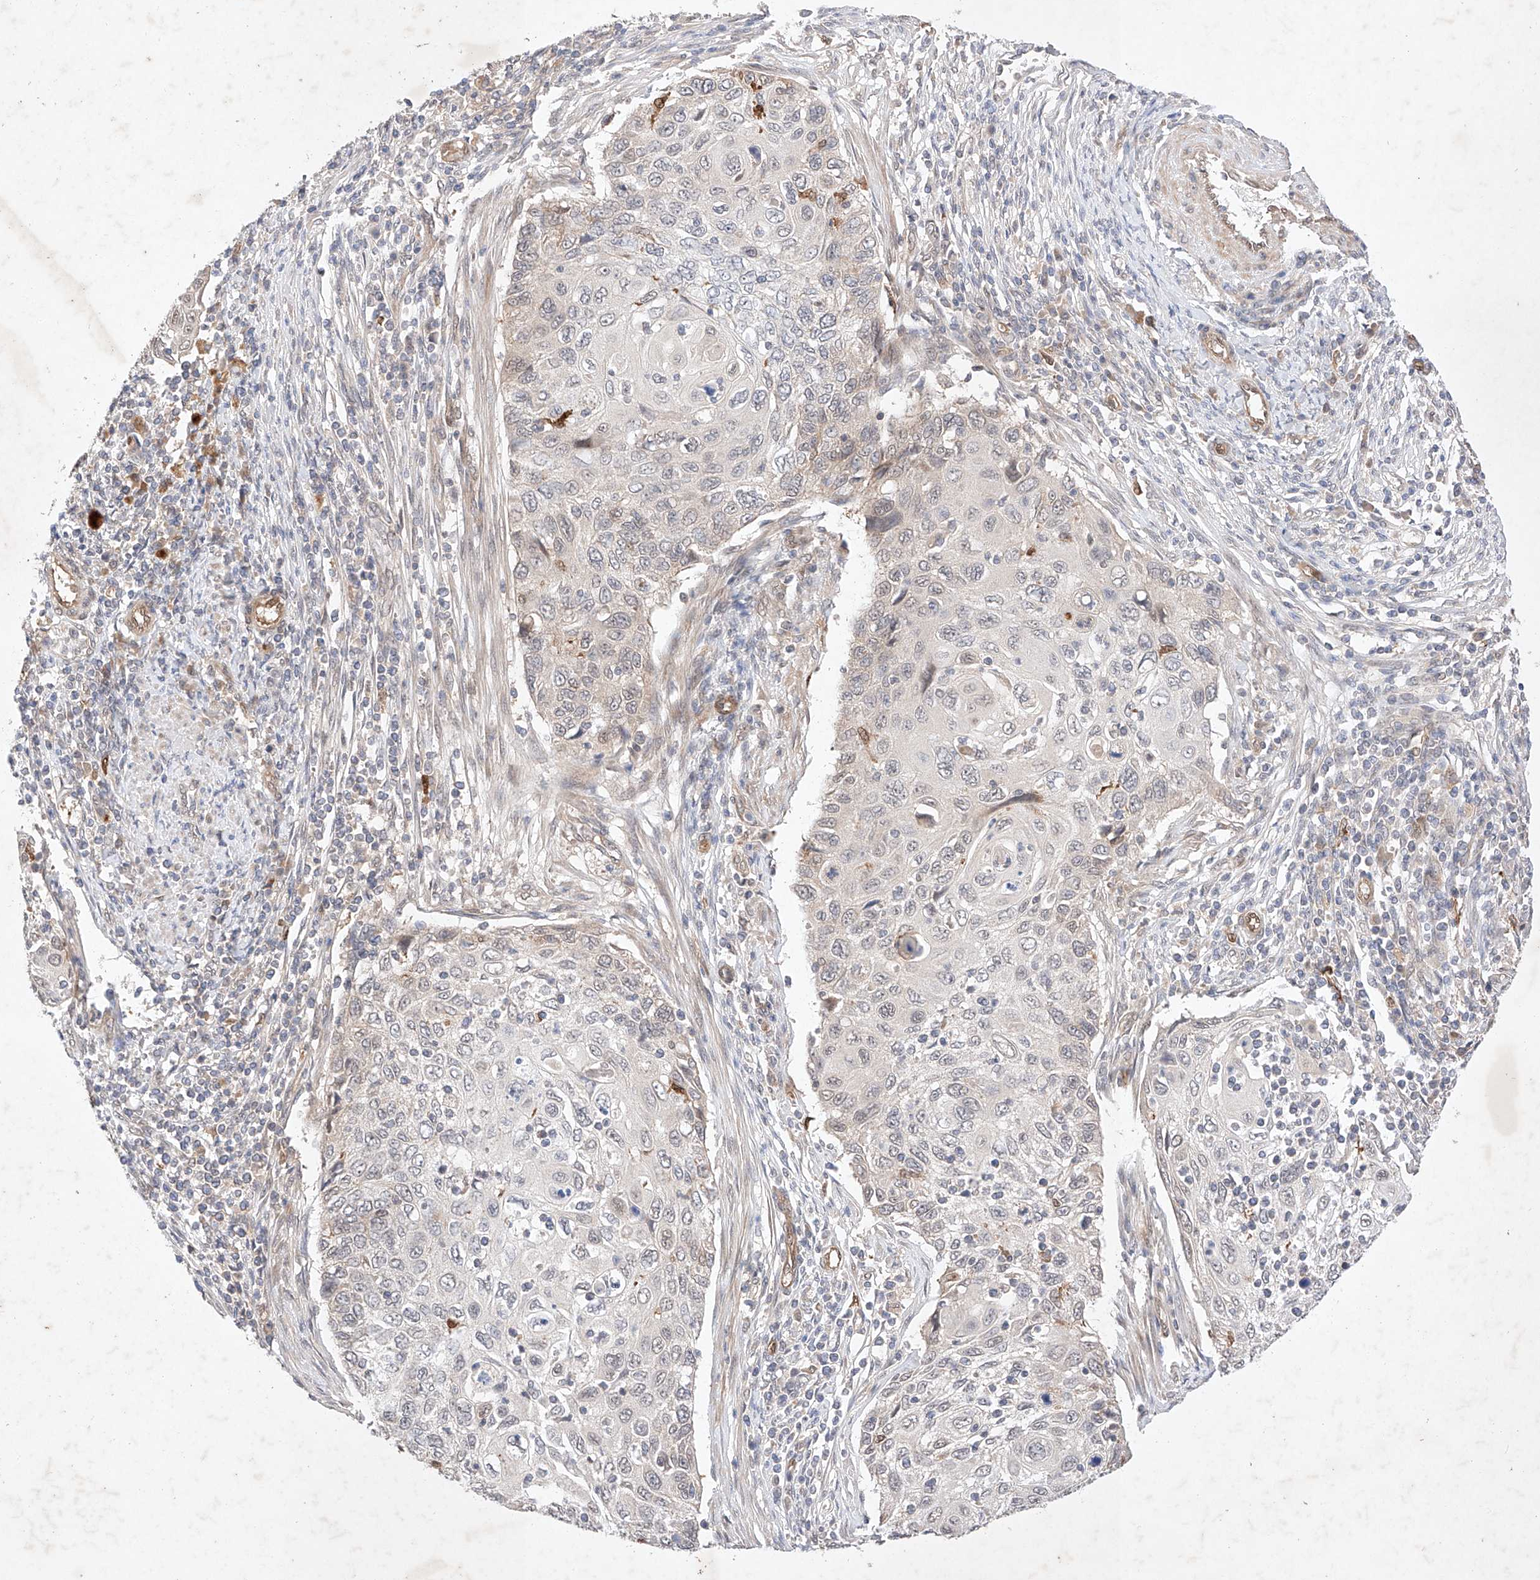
{"staining": {"intensity": "weak", "quantity": "<25%", "location": "cytoplasmic/membranous,nuclear"}, "tissue": "cervical cancer", "cell_type": "Tumor cells", "image_type": "cancer", "snomed": [{"axis": "morphology", "description": "Squamous cell carcinoma, NOS"}, {"axis": "topography", "description": "Cervix"}], "caption": "Cervical cancer was stained to show a protein in brown. There is no significant expression in tumor cells. (Immunohistochemistry, brightfield microscopy, high magnification).", "gene": "ZNF124", "patient": {"sex": "female", "age": 70}}